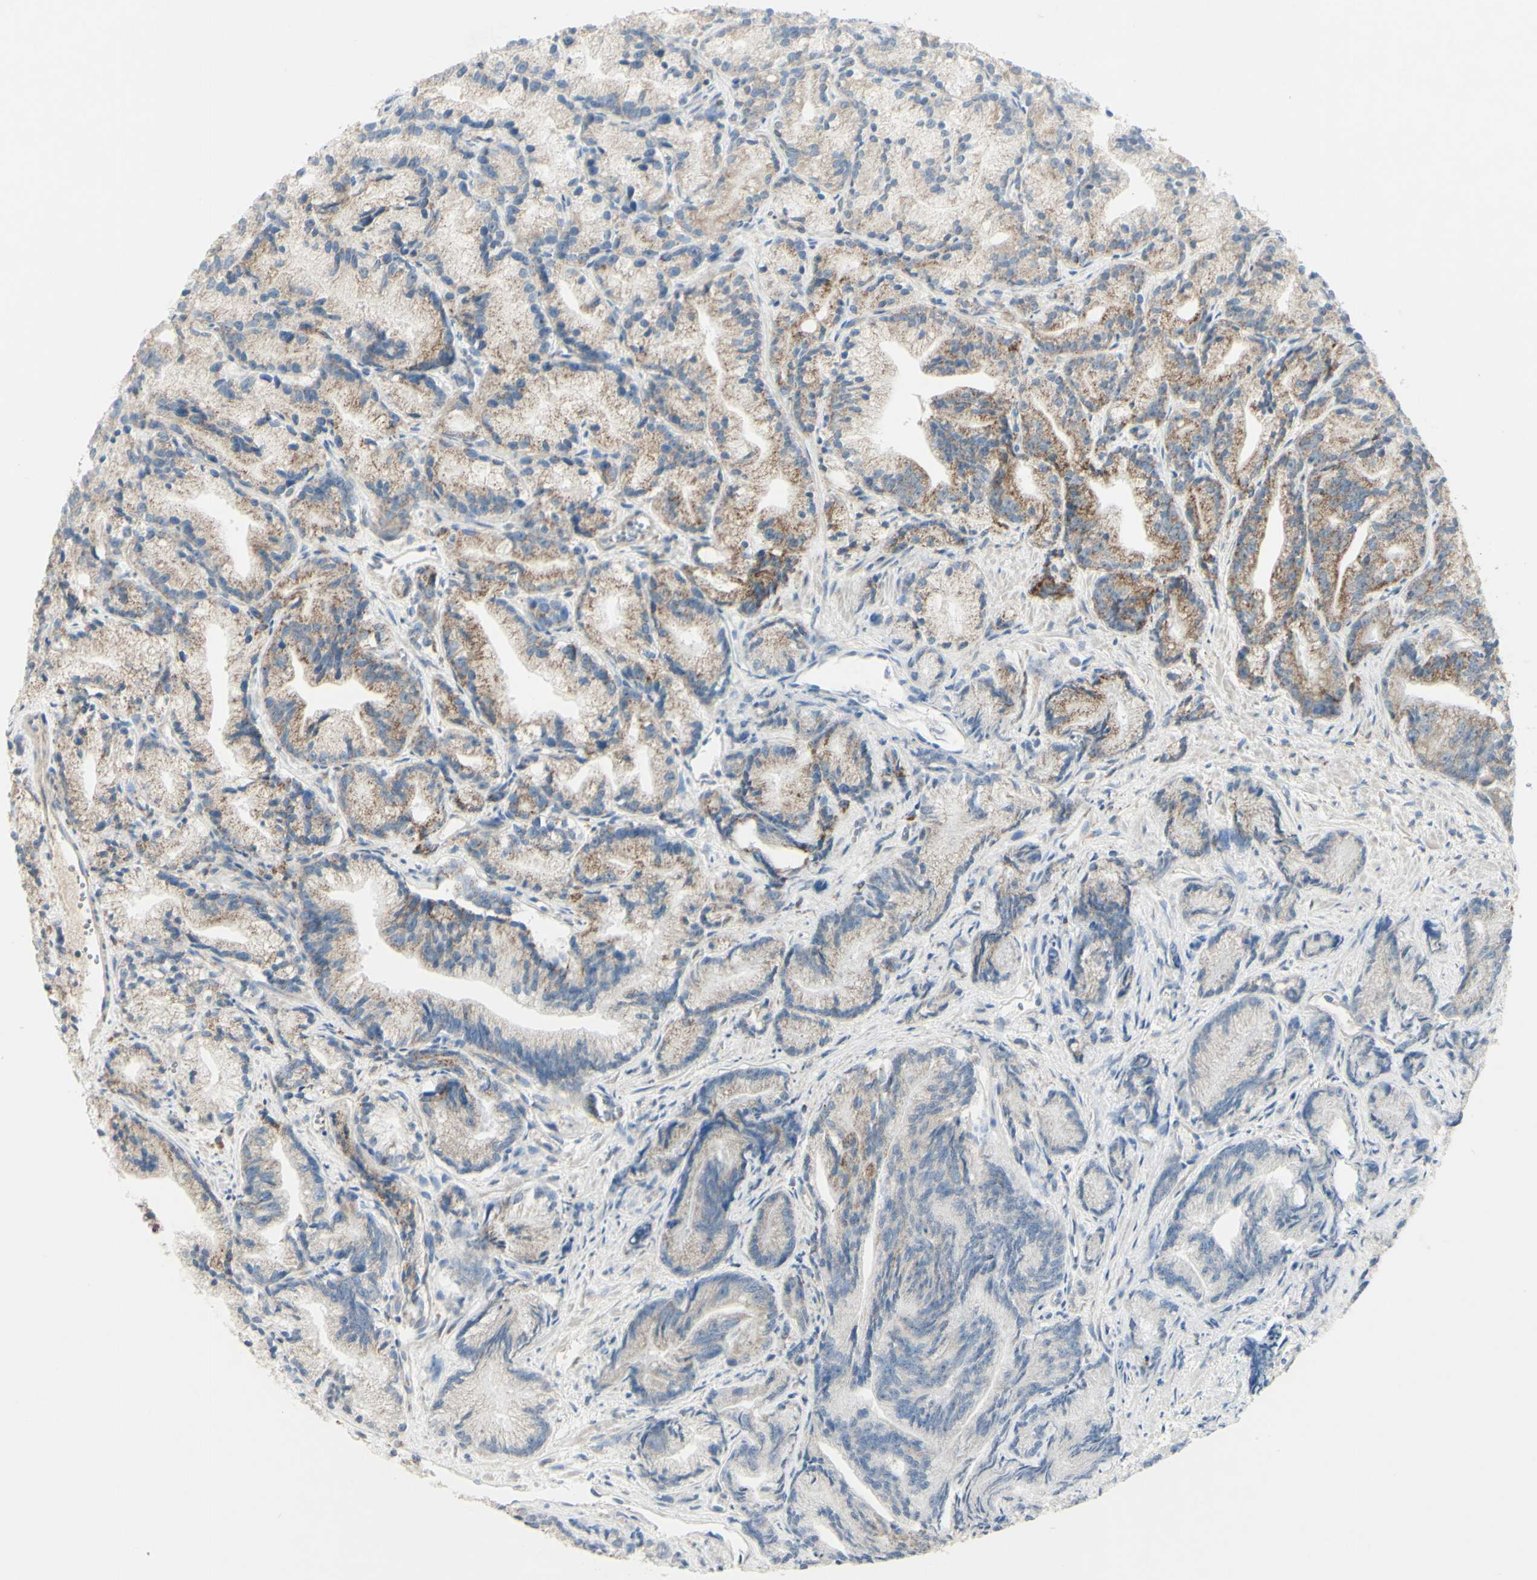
{"staining": {"intensity": "weak", "quantity": "<25%", "location": "cytoplasmic/membranous"}, "tissue": "prostate cancer", "cell_type": "Tumor cells", "image_type": "cancer", "snomed": [{"axis": "morphology", "description": "Adenocarcinoma, Low grade"}, {"axis": "topography", "description": "Prostate"}], "caption": "Tumor cells are negative for brown protein staining in prostate adenocarcinoma (low-grade). (Brightfield microscopy of DAB (3,3'-diaminobenzidine) immunohistochemistry (IHC) at high magnification).", "gene": "CNTNAP1", "patient": {"sex": "male", "age": 89}}